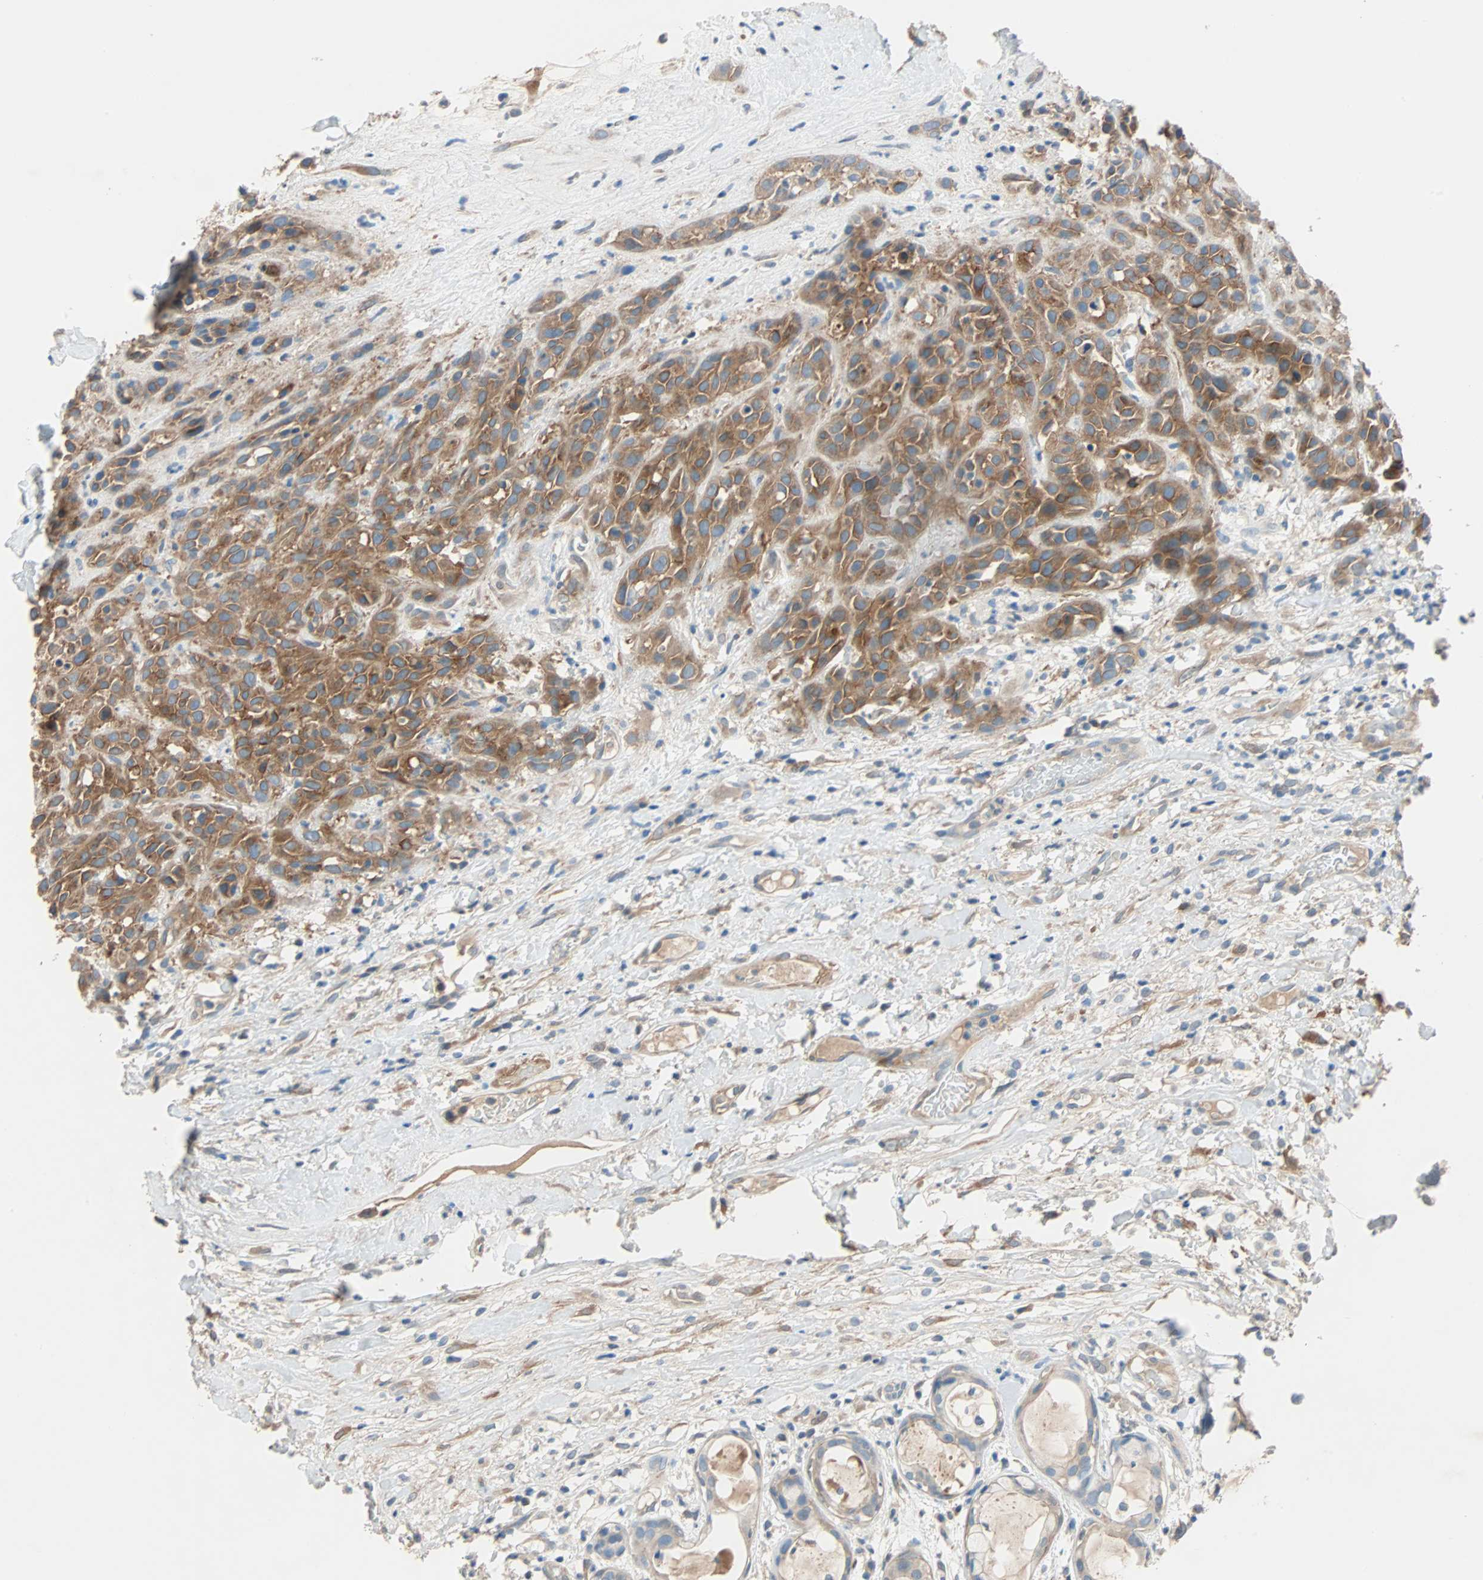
{"staining": {"intensity": "strong", "quantity": ">75%", "location": "cytoplasmic/membranous"}, "tissue": "head and neck cancer", "cell_type": "Tumor cells", "image_type": "cancer", "snomed": [{"axis": "morphology", "description": "Normal tissue, NOS"}, {"axis": "morphology", "description": "Squamous cell carcinoma, NOS"}, {"axis": "topography", "description": "Cartilage tissue"}, {"axis": "topography", "description": "Head-Neck"}], "caption": "Tumor cells reveal high levels of strong cytoplasmic/membranous staining in approximately >75% of cells in human head and neck cancer. (brown staining indicates protein expression, while blue staining denotes nuclei).", "gene": "TNFRSF12A", "patient": {"sex": "male", "age": 62}}